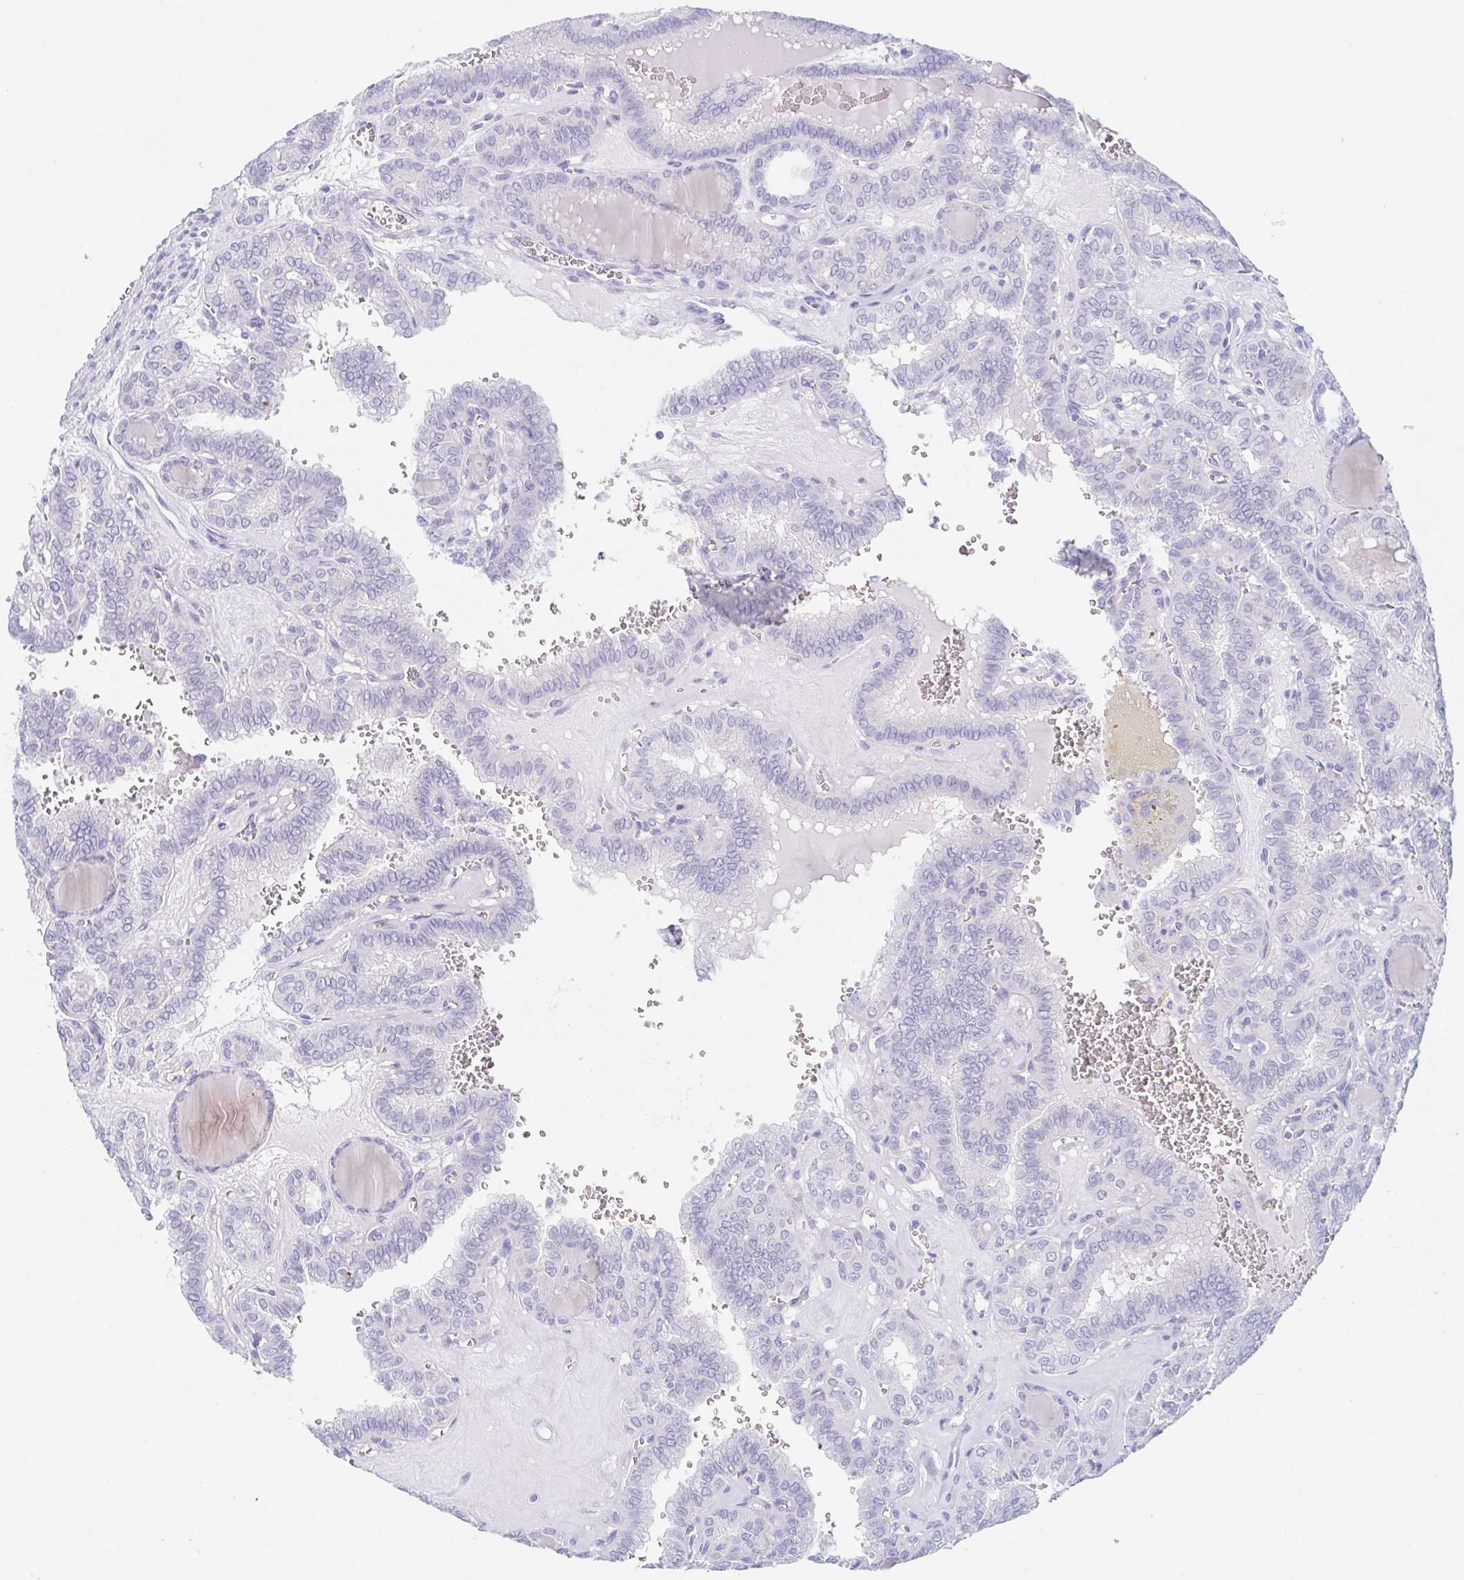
{"staining": {"intensity": "negative", "quantity": "none", "location": "none"}, "tissue": "thyroid cancer", "cell_type": "Tumor cells", "image_type": "cancer", "snomed": [{"axis": "morphology", "description": "Papillary adenocarcinoma, NOS"}, {"axis": "topography", "description": "Thyroid gland"}], "caption": "A micrograph of thyroid papillary adenocarcinoma stained for a protein exhibits no brown staining in tumor cells.", "gene": "HTR2A", "patient": {"sex": "female", "age": 41}}